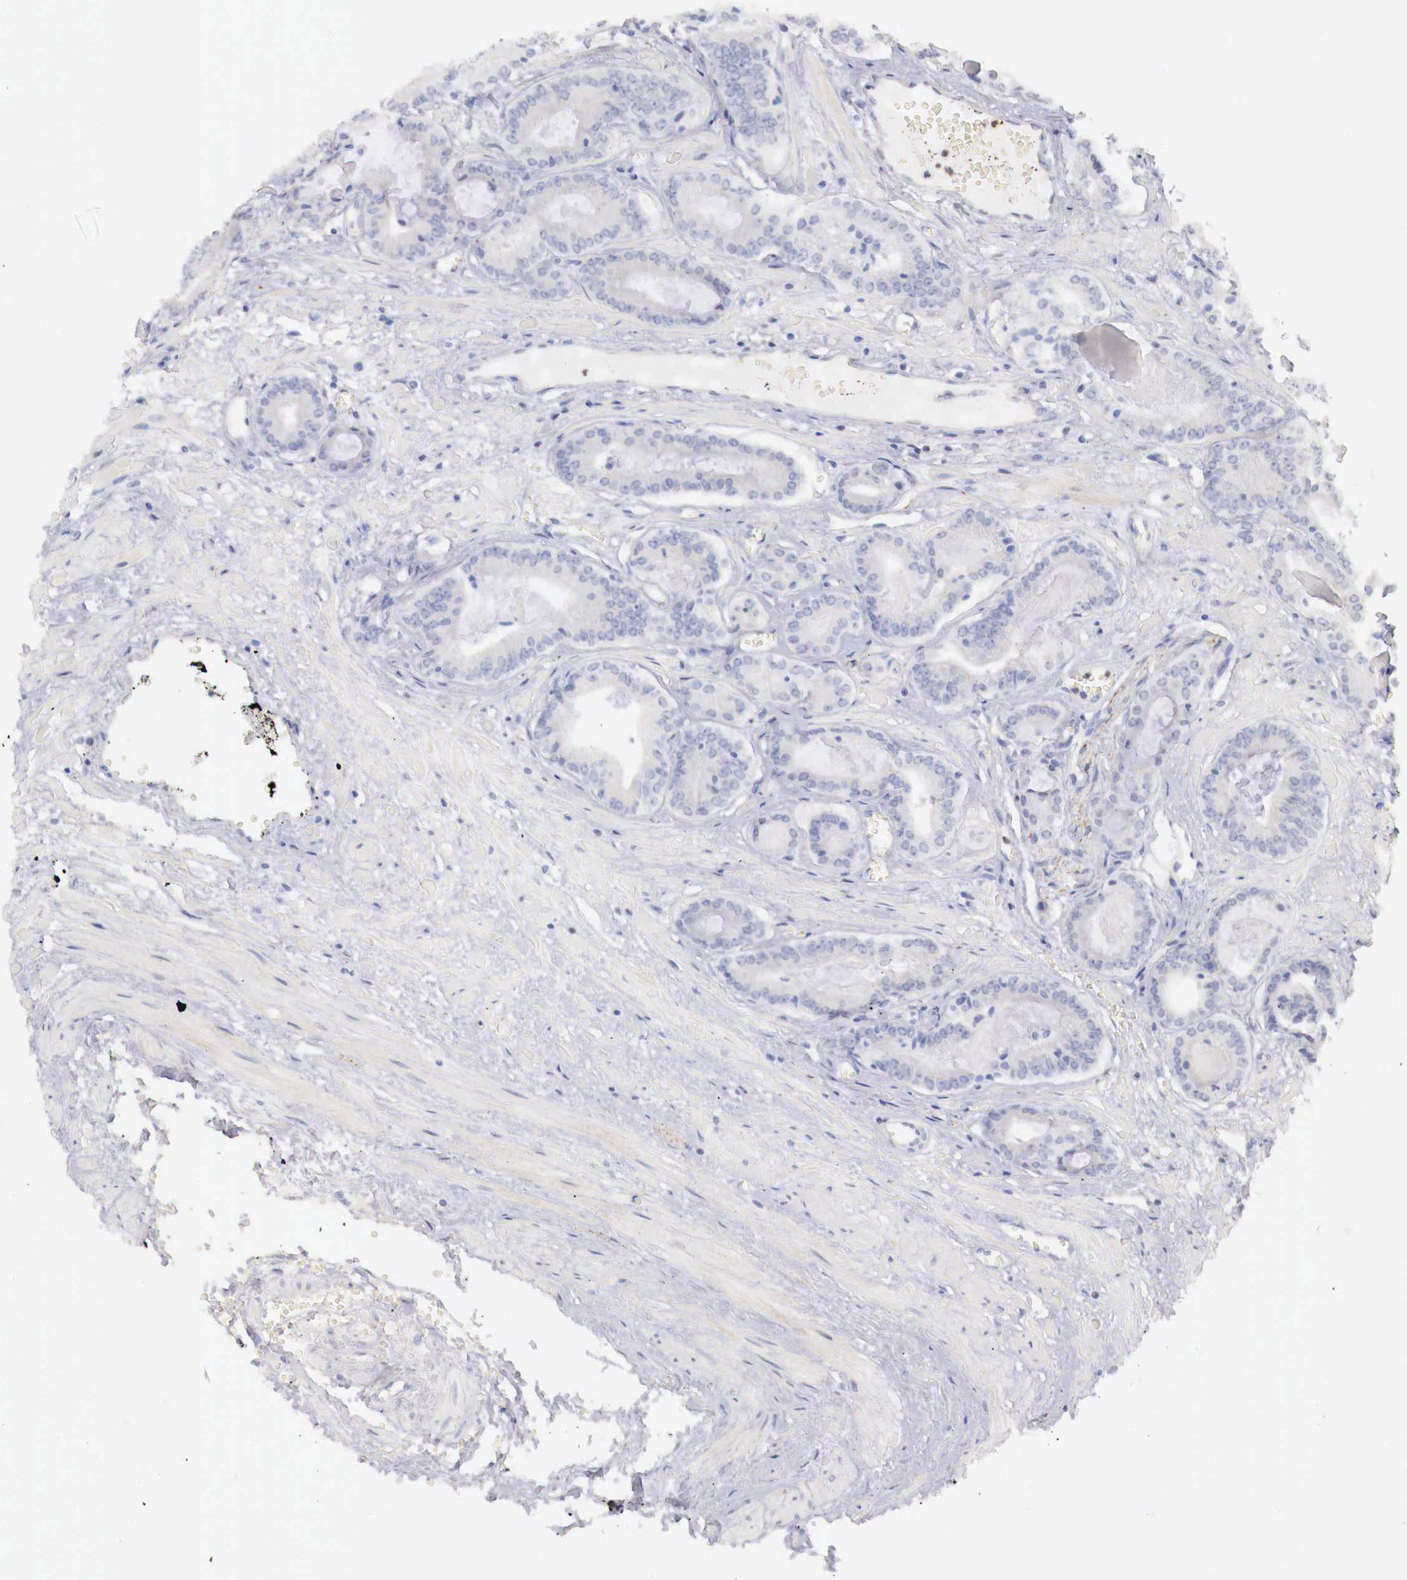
{"staining": {"intensity": "negative", "quantity": "none", "location": "none"}, "tissue": "prostate cancer", "cell_type": "Tumor cells", "image_type": "cancer", "snomed": [{"axis": "morphology", "description": "Adenocarcinoma, High grade"}, {"axis": "topography", "description": "Prostate"}], "caption": "Immunohistochemistry photomicrograph of human high-grade adenocarcinoma (prostate) stained for a protein (brown), which exhibits no staining in tumor cells.", "gene": "TRIM13", "patient": {"sex": "male", "age": 56}}